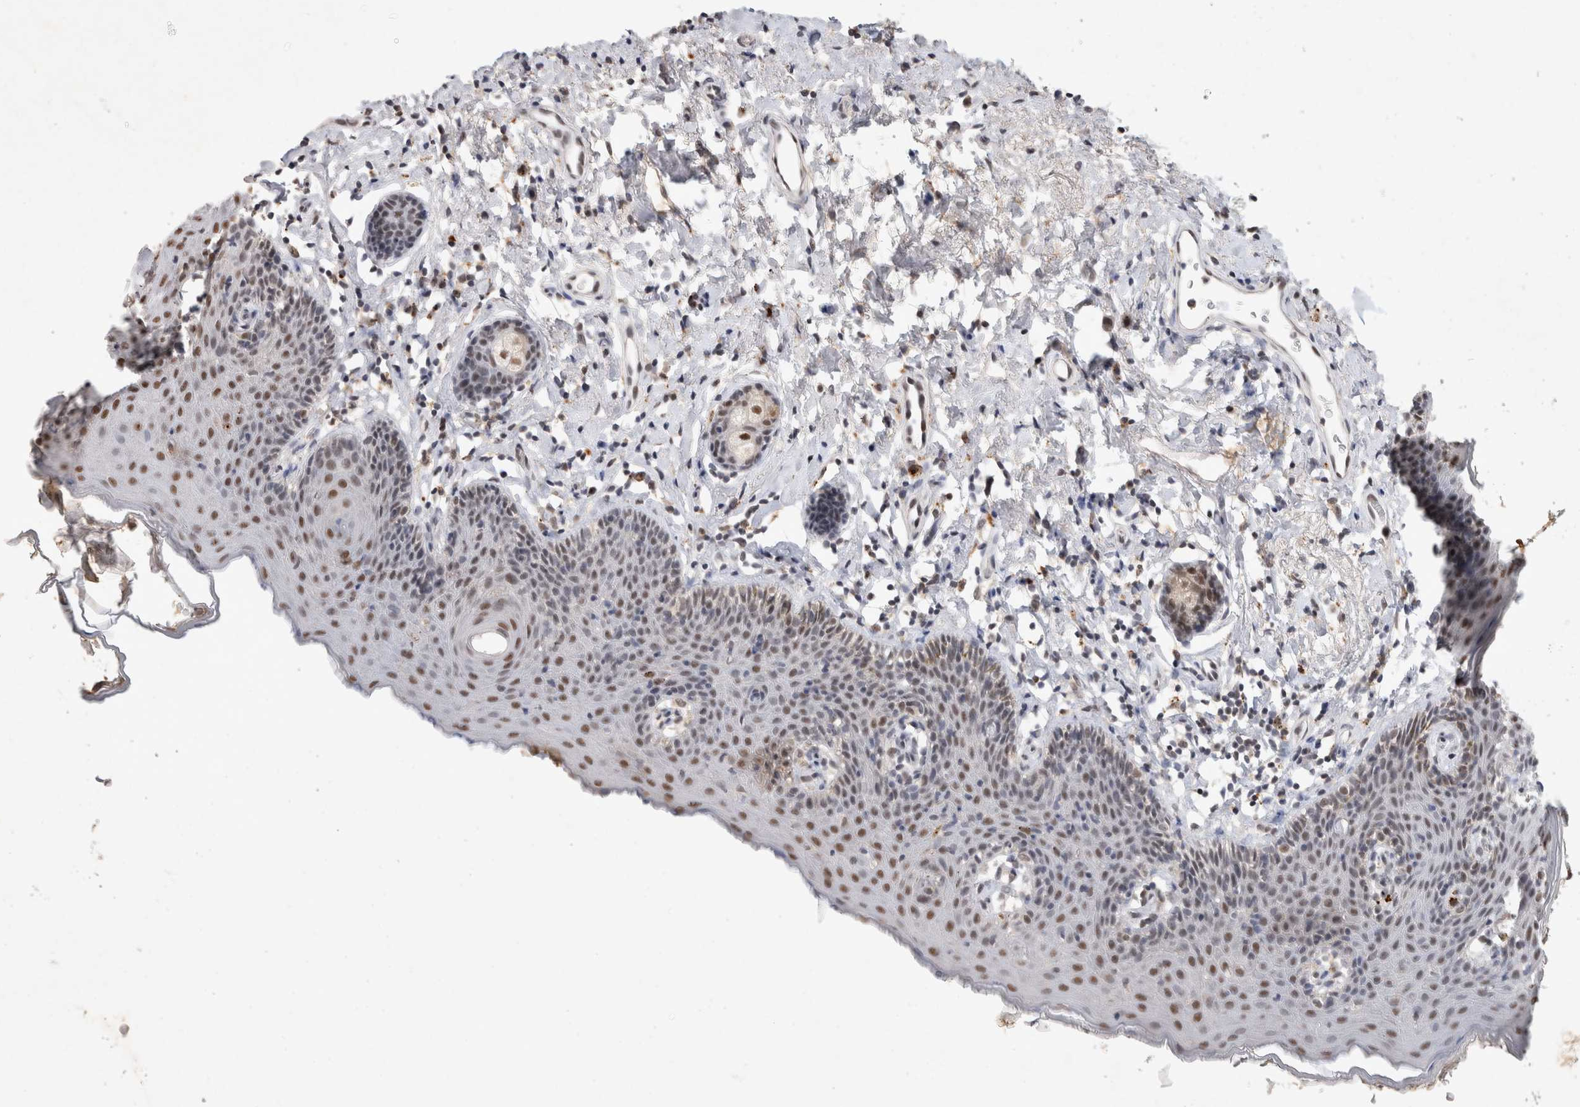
{"staining": {"intensity": "strong", "quantity": "25%-75%", "location": "nuclear"}, "tissue": "skin", "cell_type": "Epidermal cells", "image_type": "normal", "snomed": [{"axis": "morphology", "description": "Normal tissue, NOS"}, {"axis": "topography", "description": "Vulva"}], "caption": "Approximately 25%-75% of epidermal cells in normal skin reveal strong nuclear protein positivity as visualized by brown immunohistochemical staining.", "gene": "XRCC5", "patient": {"sex": "female", "age": 66}}